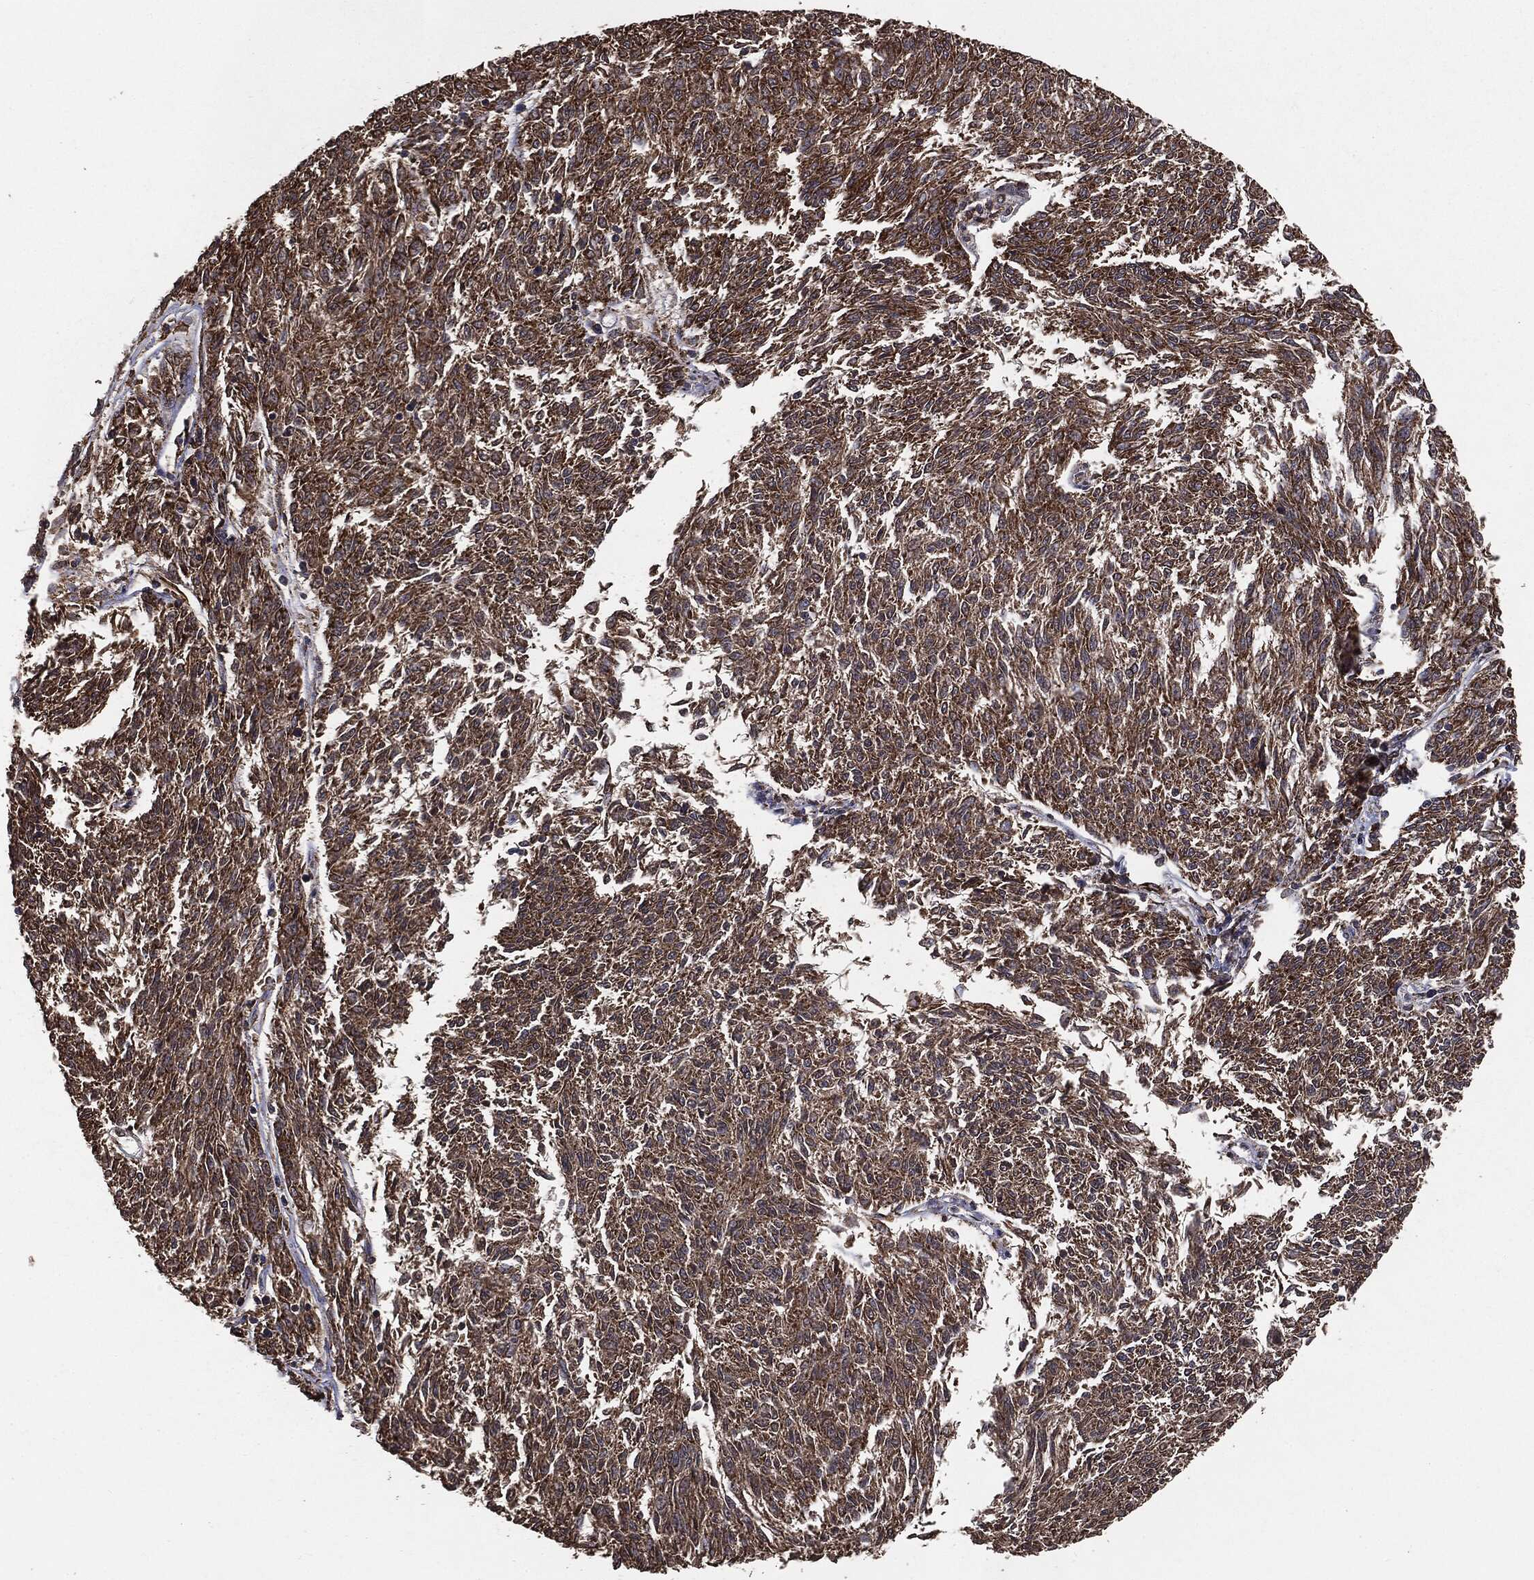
{"staining": {"intensity": "moderate", "quantity": ">75%", "location": "cytoplasmic/membranous"}, "tissue": "melanoma", "cell_type": "Tumor cells", "image_type": "cancer", "snomed": [{"axis": "morphology", "description": "Malignant melanoma, NOS"}, {"axis": "topography", "description": "Skin"}], "caption": "Human melanoma stained for a protein (brown) shows moderate cytoplasmic/membranous positive expression in approximately >75% of tumor cells.", "gene": "MTOR", "patient": {"sex": "female", "age": 72}}